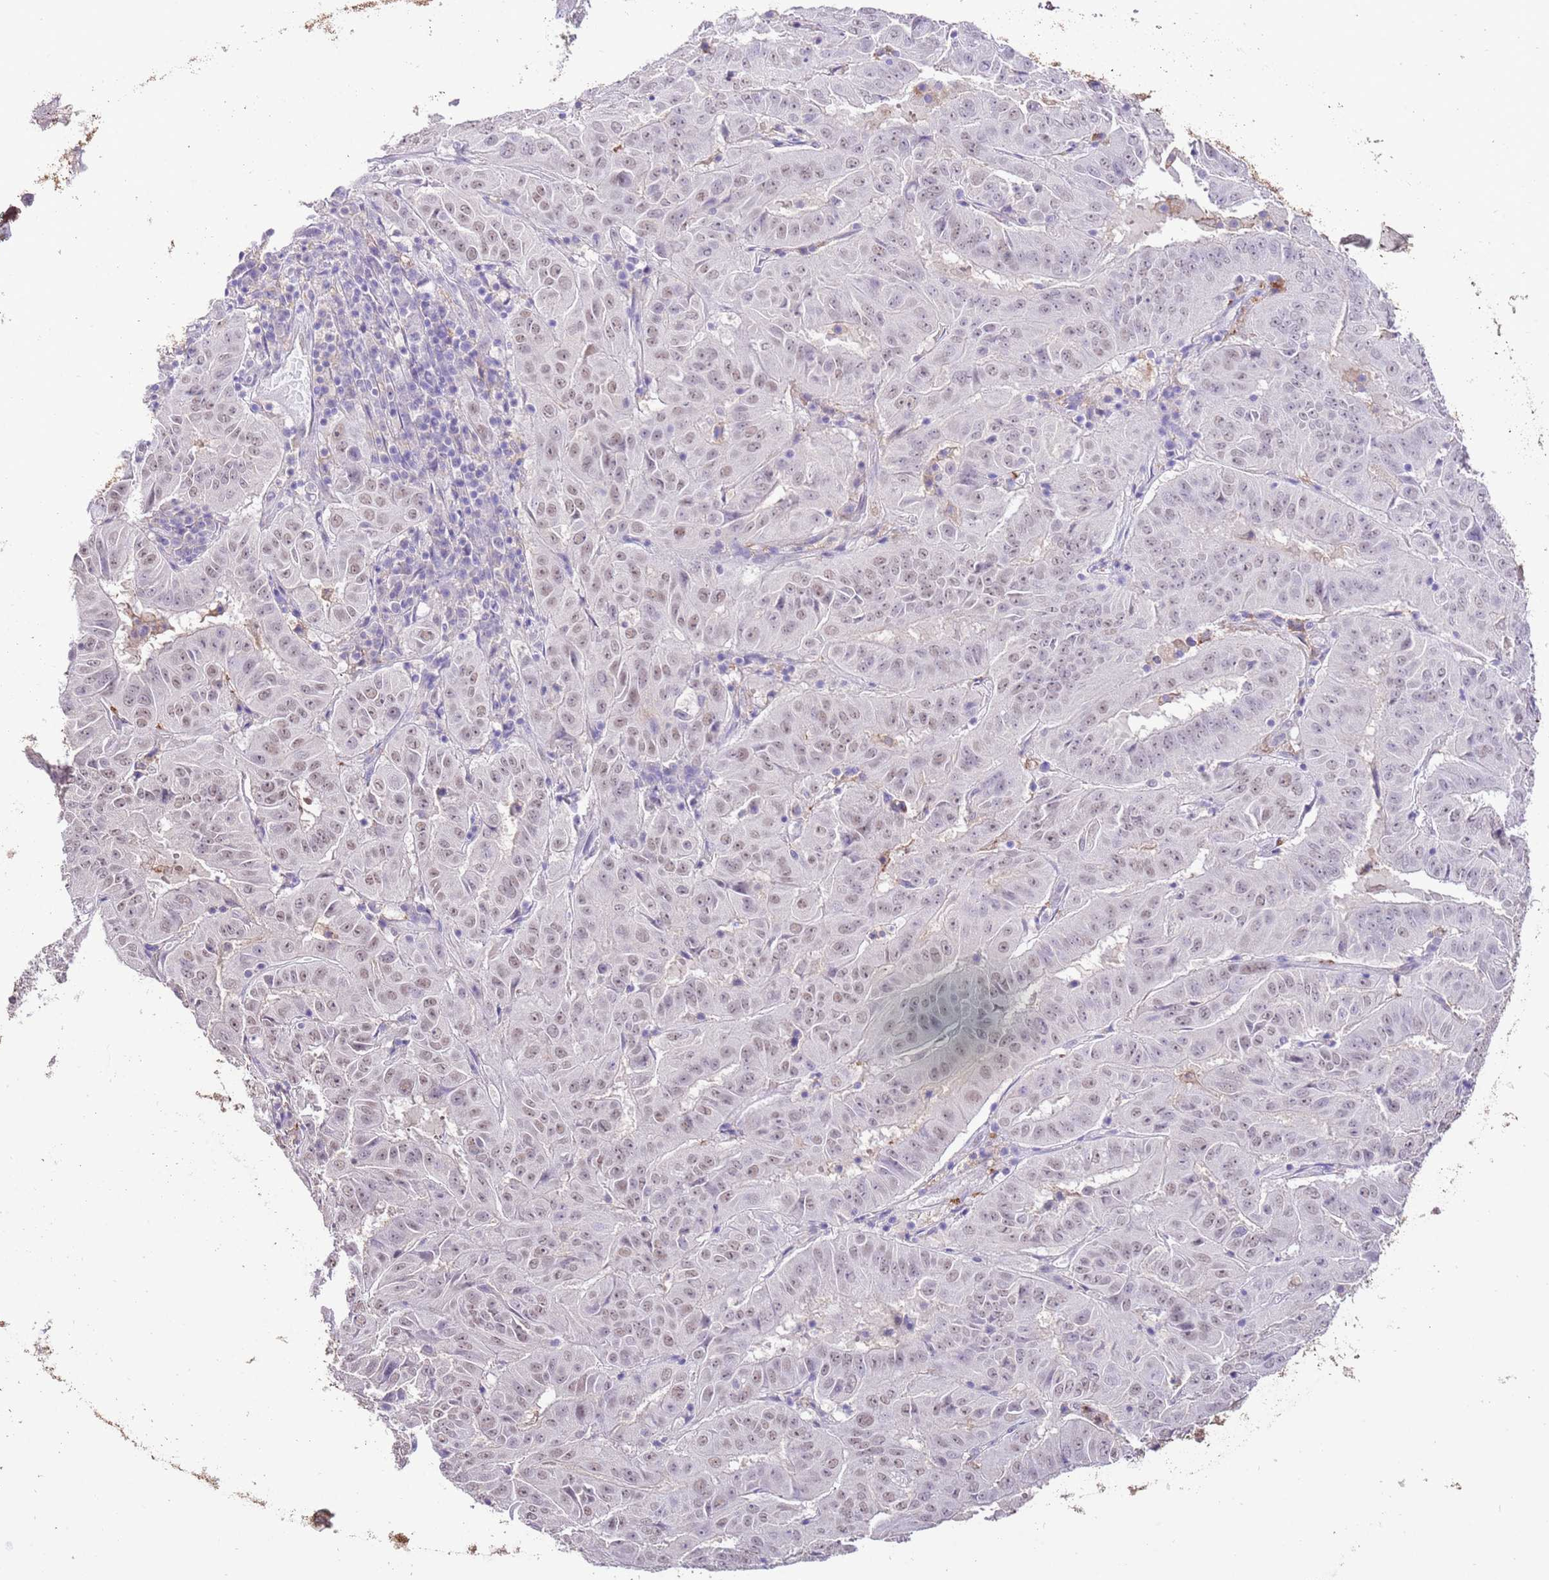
{"staining": {"intensity": "weak", "quantity": ">75%", "location": "nuclear"}, "tissue": "pancreatic cancer", "cell_type": "Tumor cells", "image_type": "cancer", "snomed": [{"axis": "morphology", "description": "Adenocarcinoma, NOS"}, {"axis": "topography", "description": "Pancreas"}], "caption": "Pancreatic adenocarcinoma stained for a protein displays weak nuclear positivity in tumor cells. (DAB = brown stain, brightfield microscopy at high magnification).", "gene": "IZUMO4", "patient": {"sex": "male", "age": 63}}